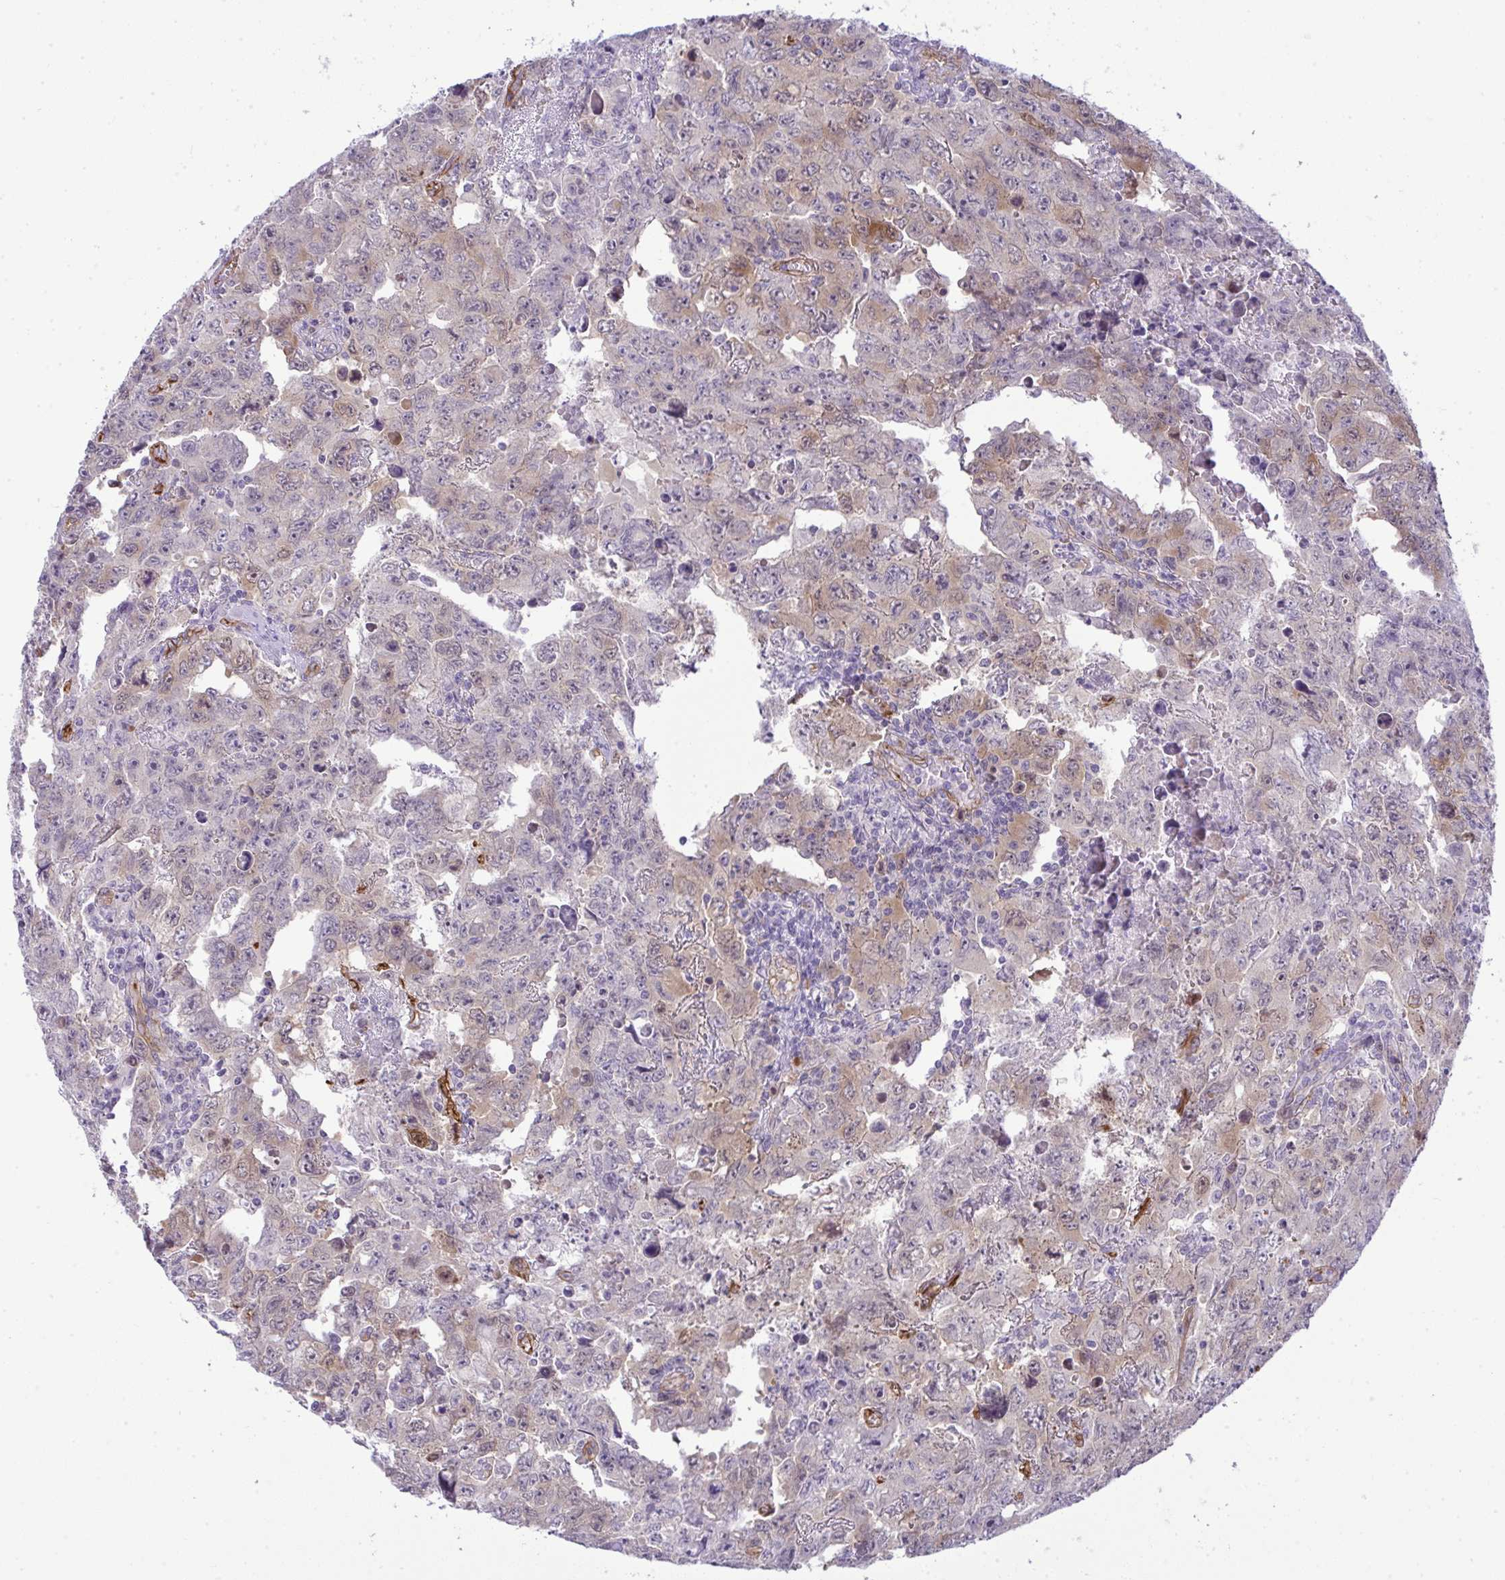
{"staining": {"intensity": "weak", "quantity": "25%-75%", "location": "cytoplasmic/membranous"}, "tissue": "testis cancer", "cell_type": "Tumor cells", "image_type": "cancer", "snomed": [{"axis": "morphology", "description": "Carcinoma, Embryonal, NOS"}, {"axis": "topography", "description": "Testis"}], "caption": "Protein analysis of testis embryonal carcinoma tissue reveals weak cytoplasmic/membranous staining in approximately 25%-75% of tumor cells.", "gene": "UBE2S", "patient": {"sex": "male", "age": 24}}